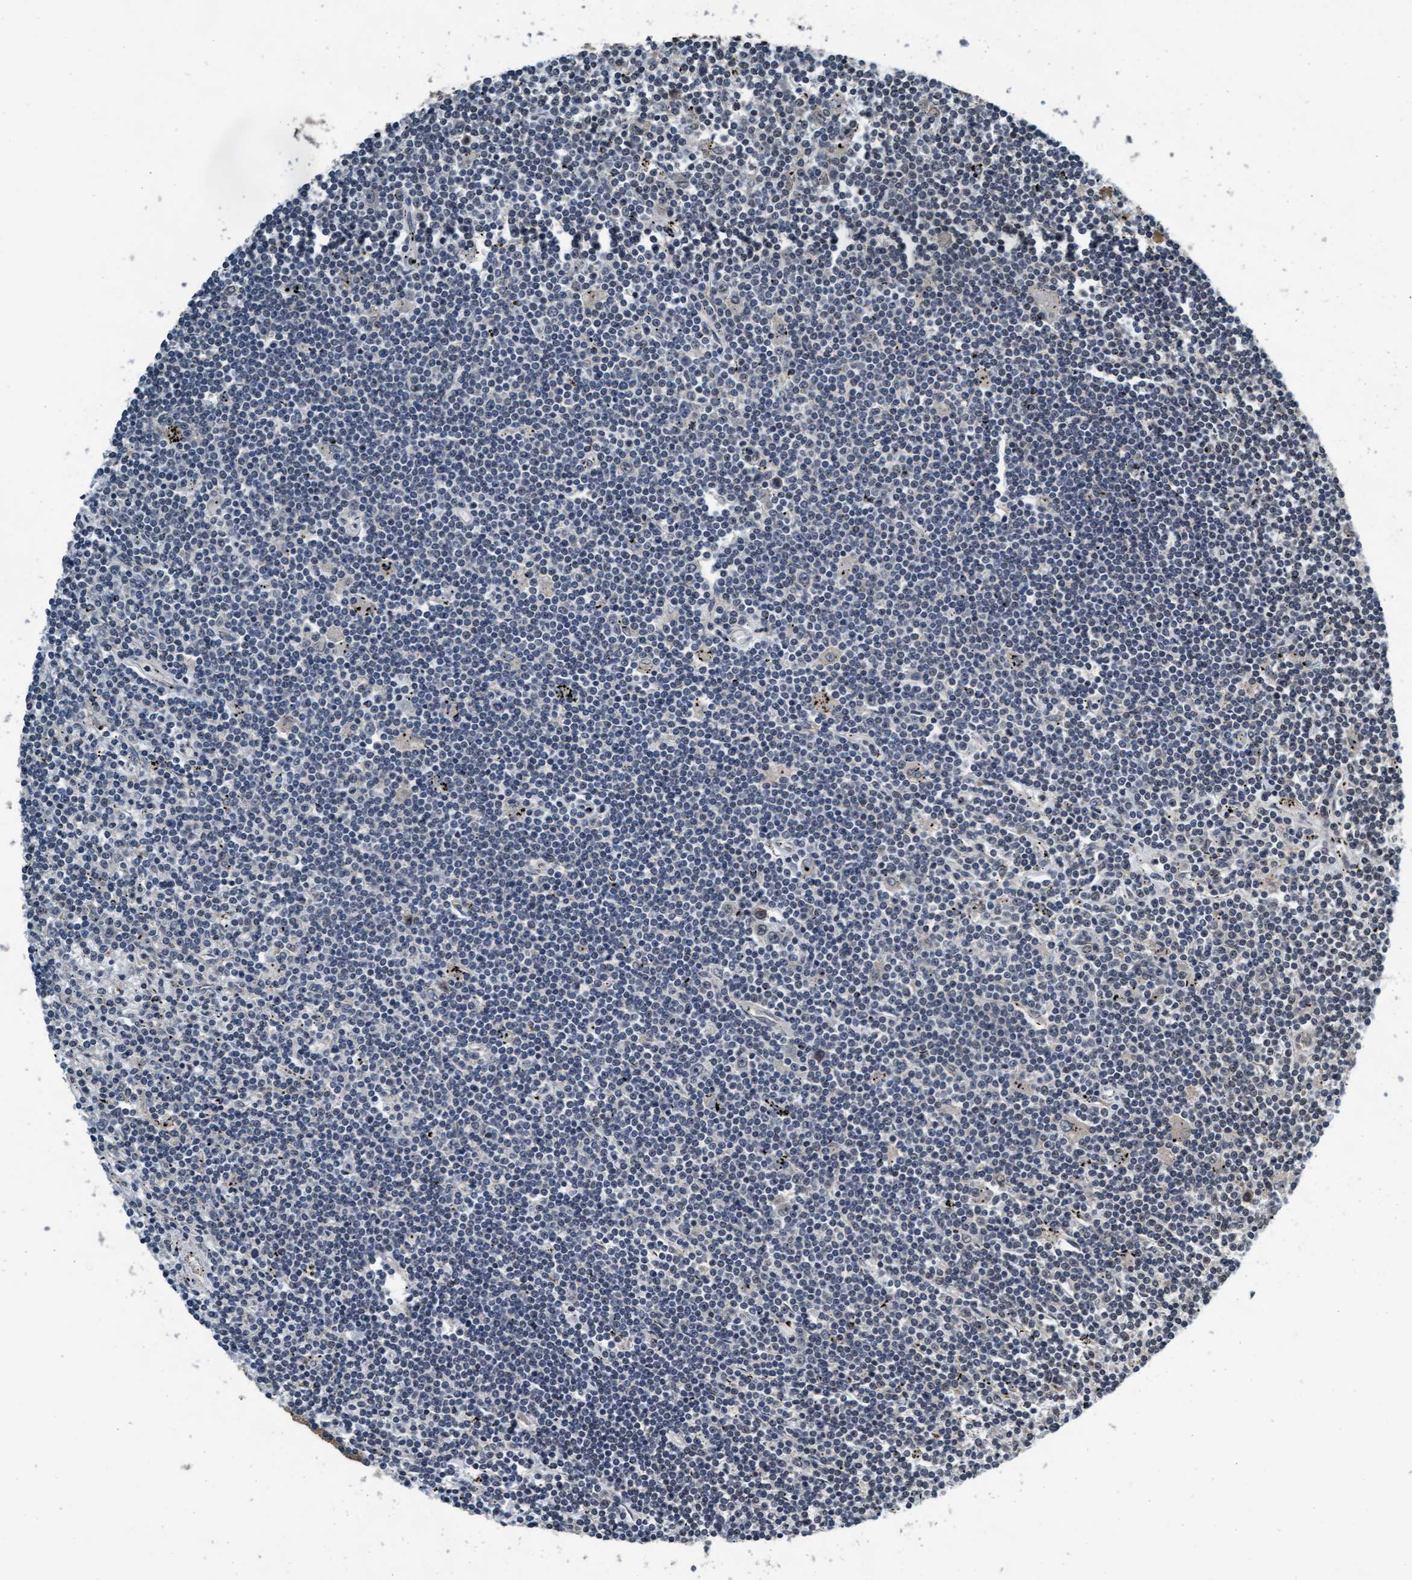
{"staining": {"intensity": "negative", "quantity": "none", "location": "none"}, "tissue": "lymphoma", "cell_type": "Tumor cells", "image_type": "cancer", "snomed": [{"axis": "morphology", "description": "Malignant lymphoma, non-Hodgkin's type, Low grade"}, {"axis": "topography", "description": "Spleen"}], "caption": "Tumor cells are negative for protein expression in human lymphoma. (Stains: DAB (3,3'-diaminobenzidine) immunohistochemistry with hematoxylin counter stain, Microscopy: brightfield microscopy at high magnification).", "gene": "WASF1", "patient": {"sex": "male", "age": 76}}